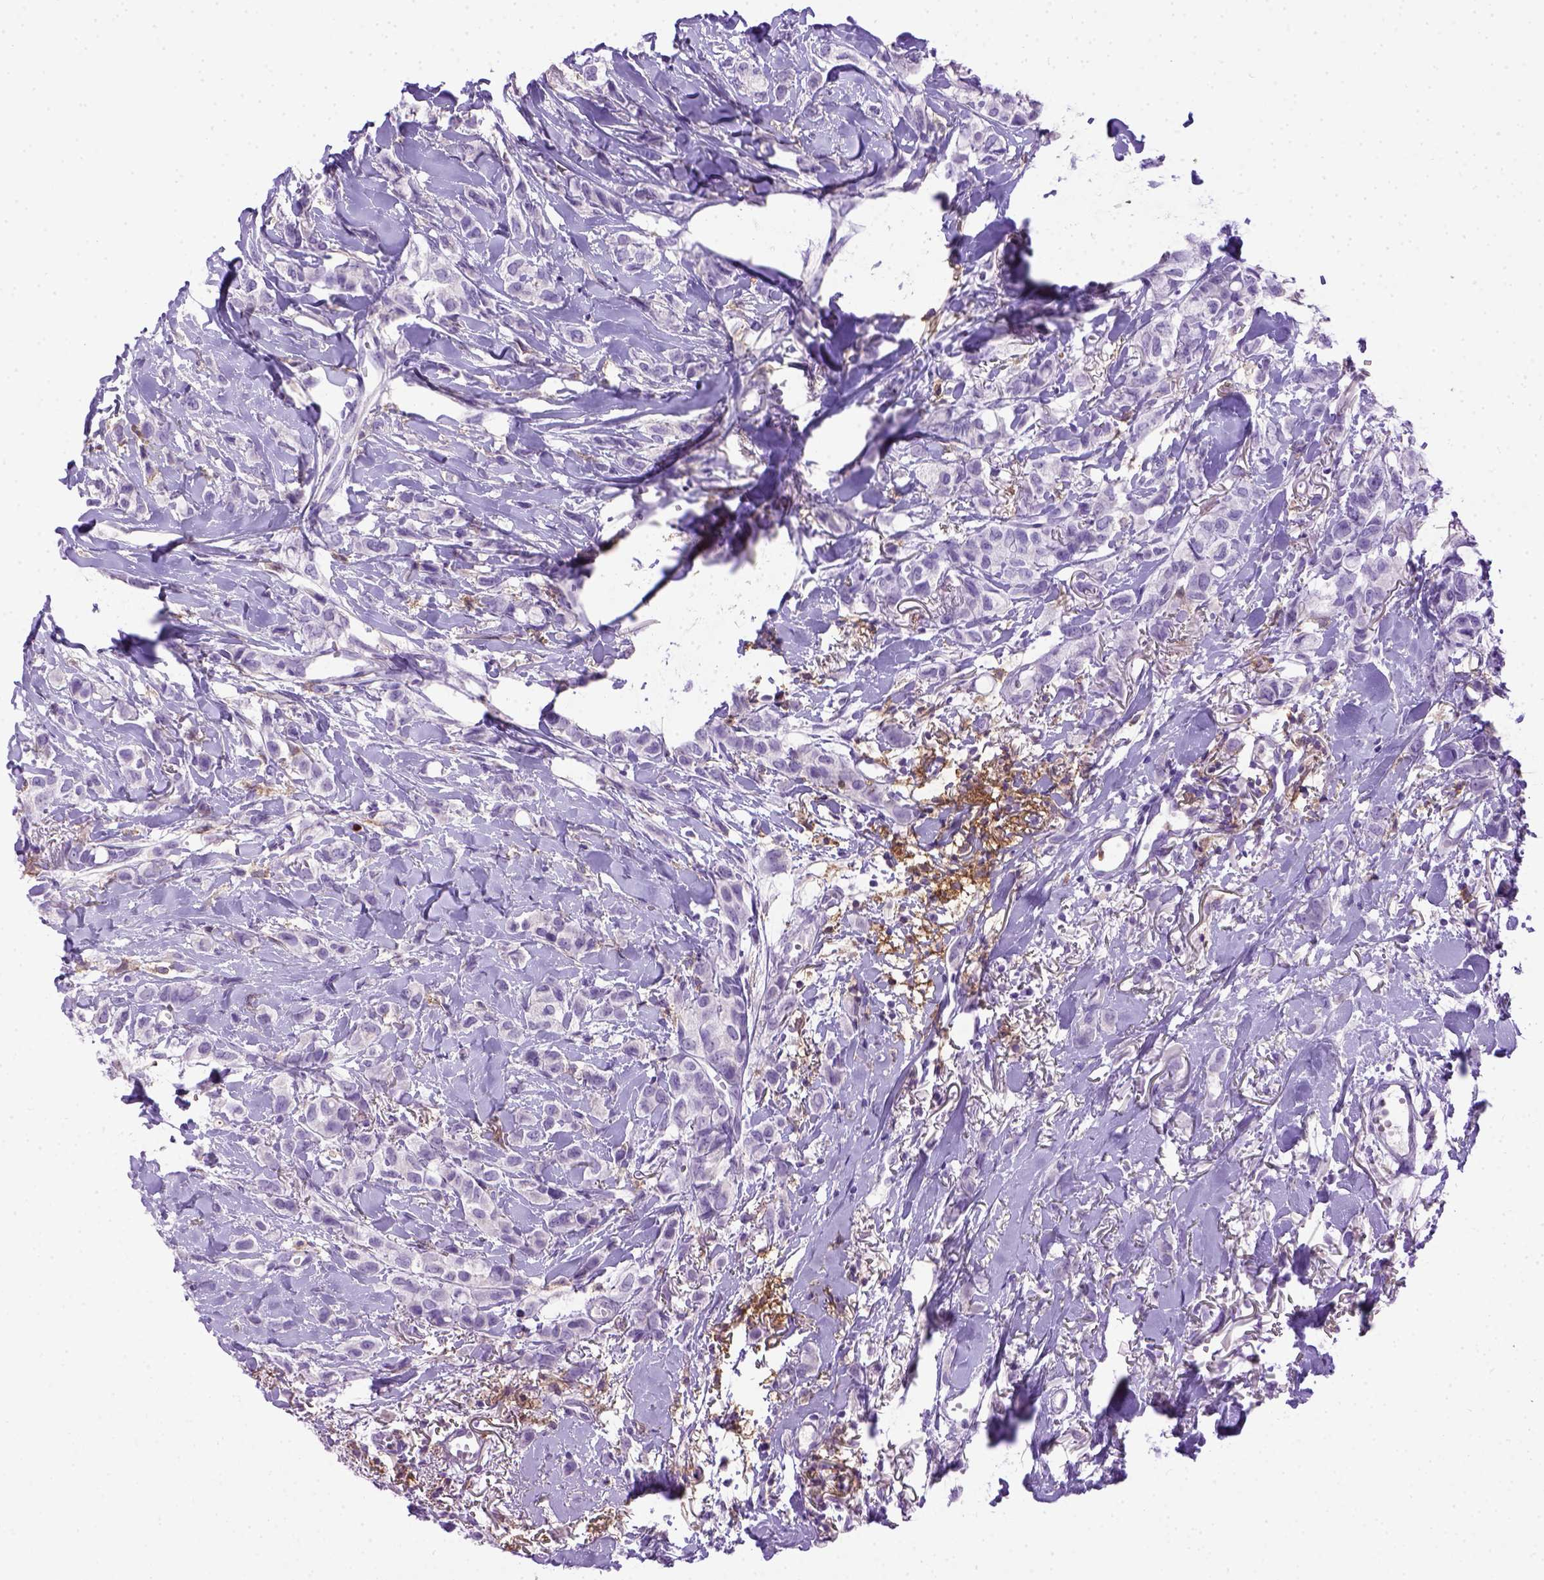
{"staining": {"intensity": "negative", "quantity": "none", "location": "none"}, "tissue": "breast cancer", "cell_type": "Tumor cells", "image_type": "cancer", "snomed": [{"axis": "morphology", "description": "Duct carcinoma"}, {"axis": "topography", "description": "Breast"}], "caption": "The image exhibits no significant positivity in tumor cells of breast invasive ductal carcinoma.", "gene": "ITGAX", "patient": {"sex": "female", "age": 85}}